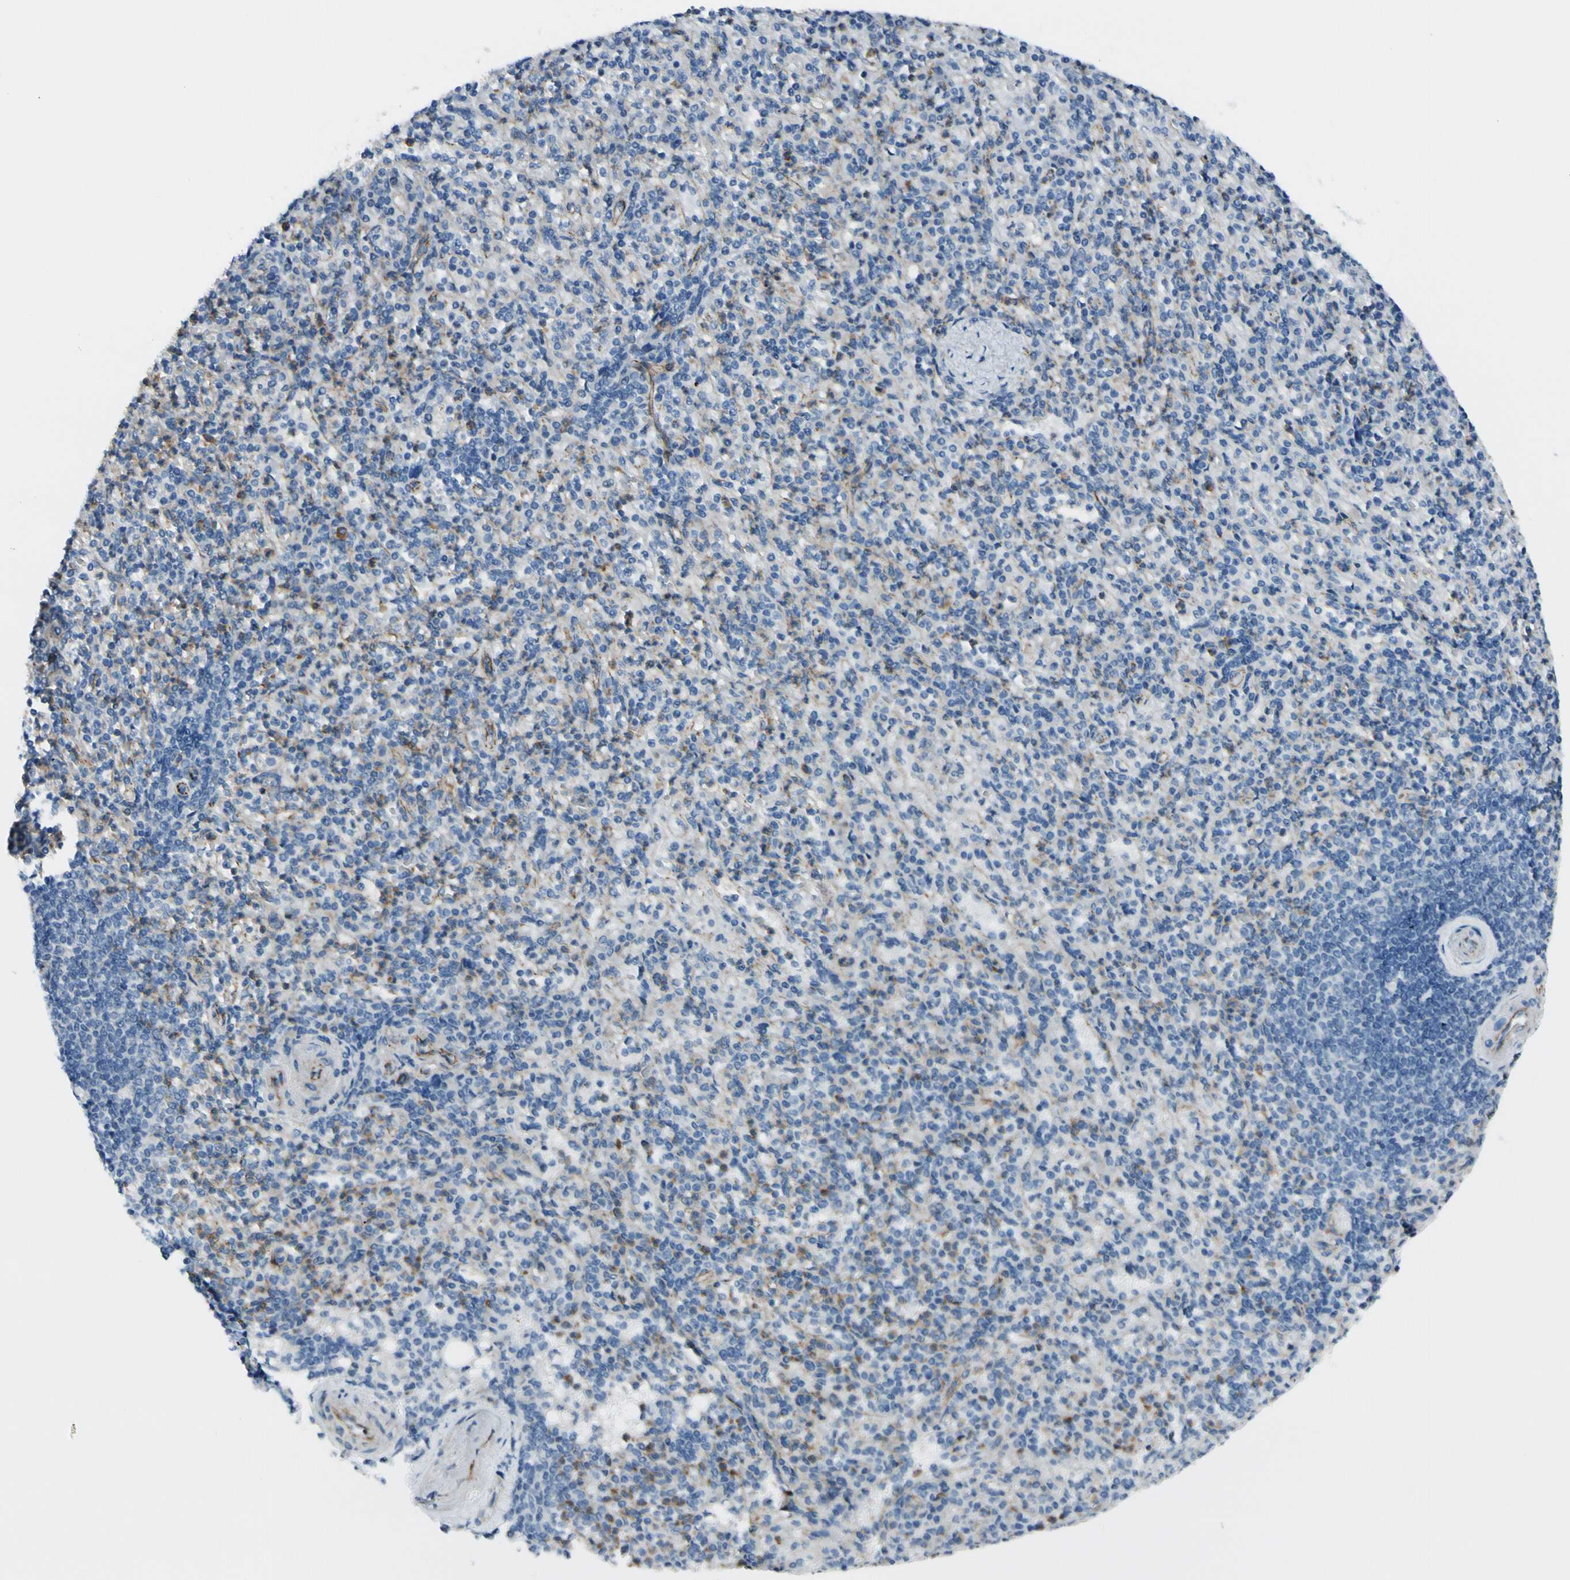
{"staining": {"intensity": "weak", "quantity": "25%-75%", "location": "cytoplasmic/membranous"}, "tissue": "spleen", "cell_type": "Cells in red pulp", "image_type": "normal", "snomed": [{"axis": "morphology", "description": "Normal tissue, NOS"}, {"axis": "topography", "description": "Spleen"}], "caption": "Immunohistochemical staining of benign human spleen demonstrates low levels of weak cytoplasmic/membranous expression in about 25%-75% of cells in red pulp.", "gene": "TJP1", "patient": {"sex": "female", "age": 74}}